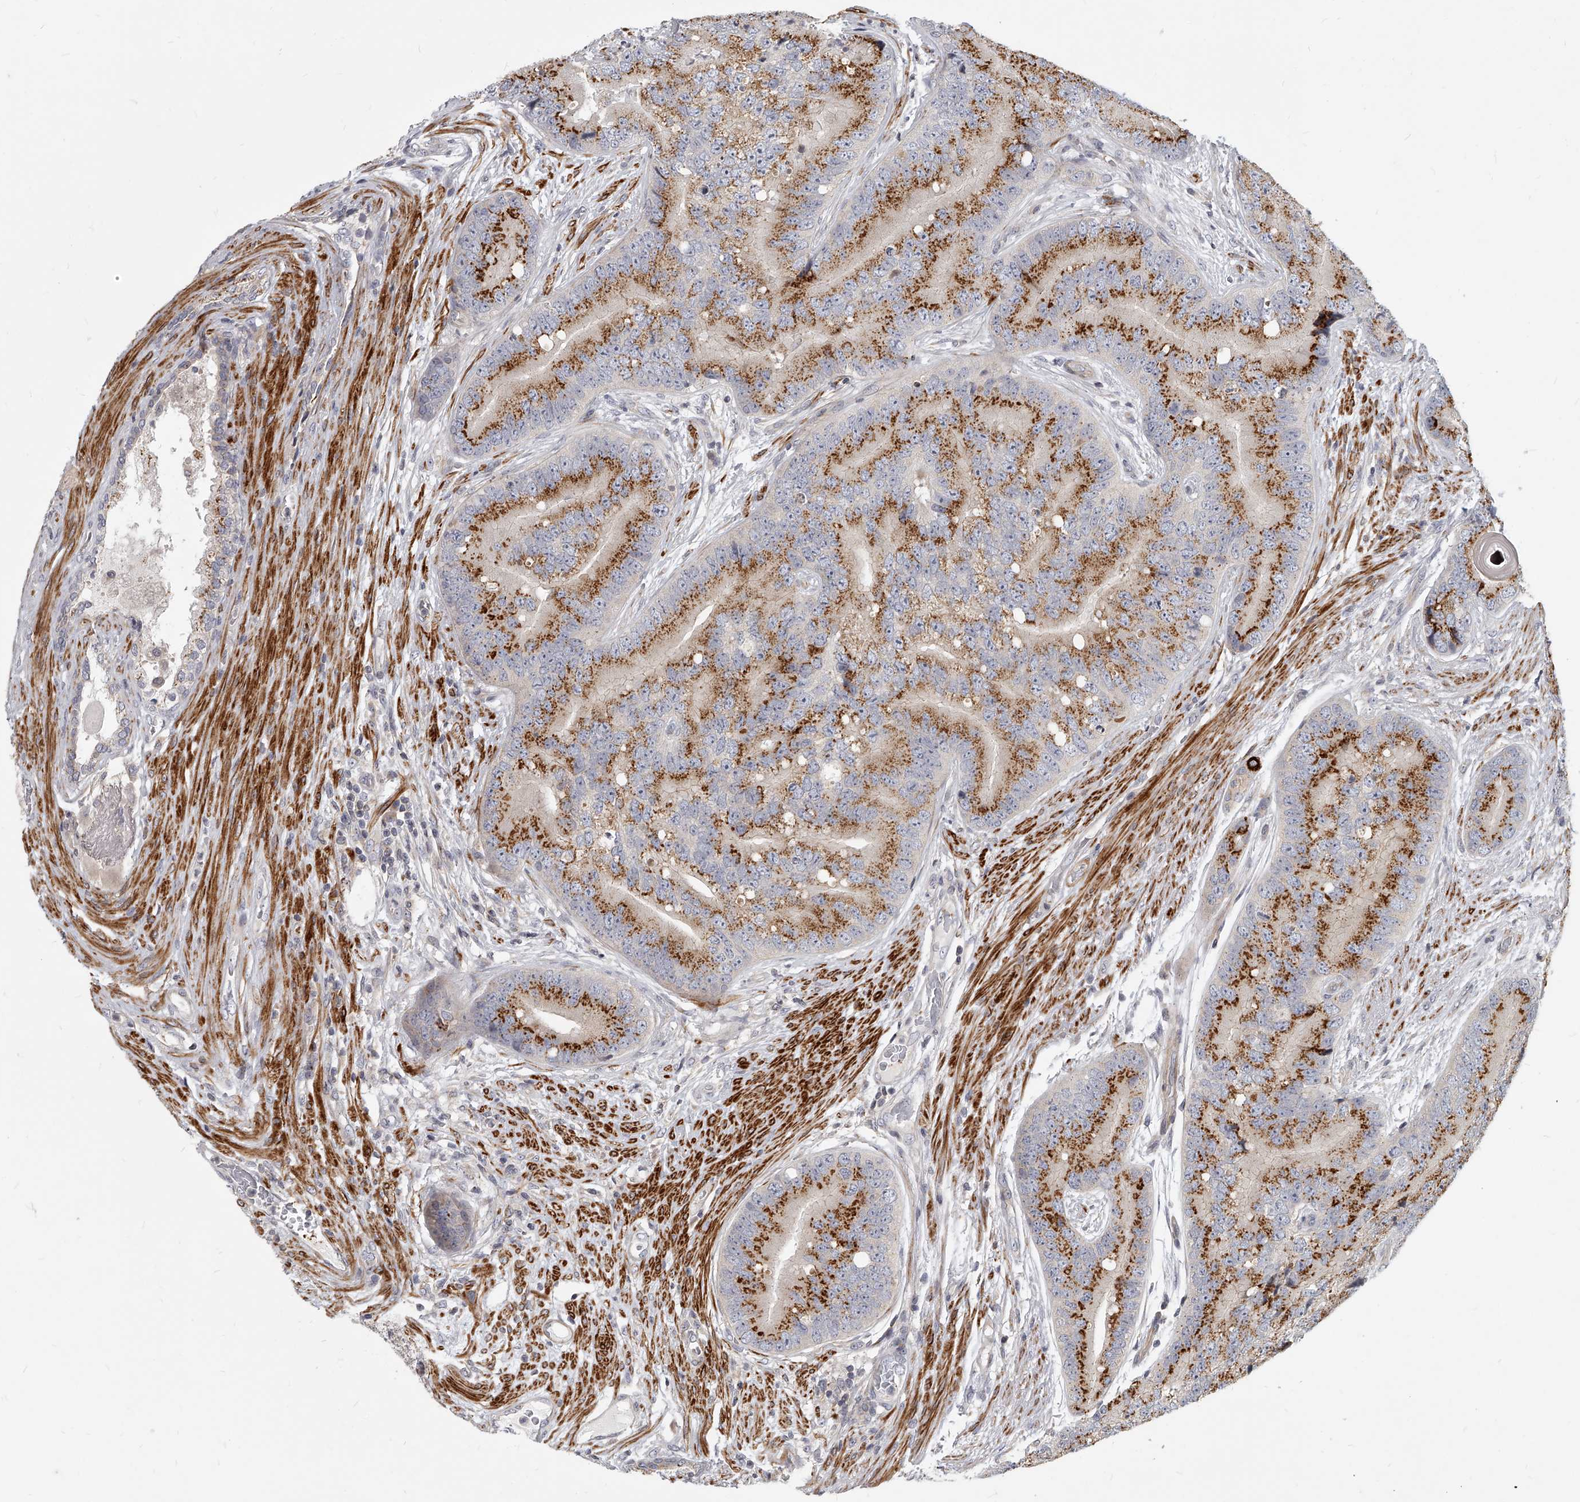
{"staining": {"intensity": "strong", "quantity": "25%-75%", "location": "cytoplasmic/membranous"}, "tissue": "prostate cancer", "cell_type": "Tumor cells", "image_type": "cancer", "snomed": [{"axis": "morphology", "description": "Adenocarcinoma, High grade"}, {"axis": "topography", "description": "Prostate"}], "caption": "Protein positivity by IHC demonstrates strong cytoplasmic/membranous positivity in approximately 25%-75% of tumor cells in prostate cancer (adenocarcinoma (high-grade)).", "gene": "SLC37A1", "patient": {"sex": "male", "age": 70}}